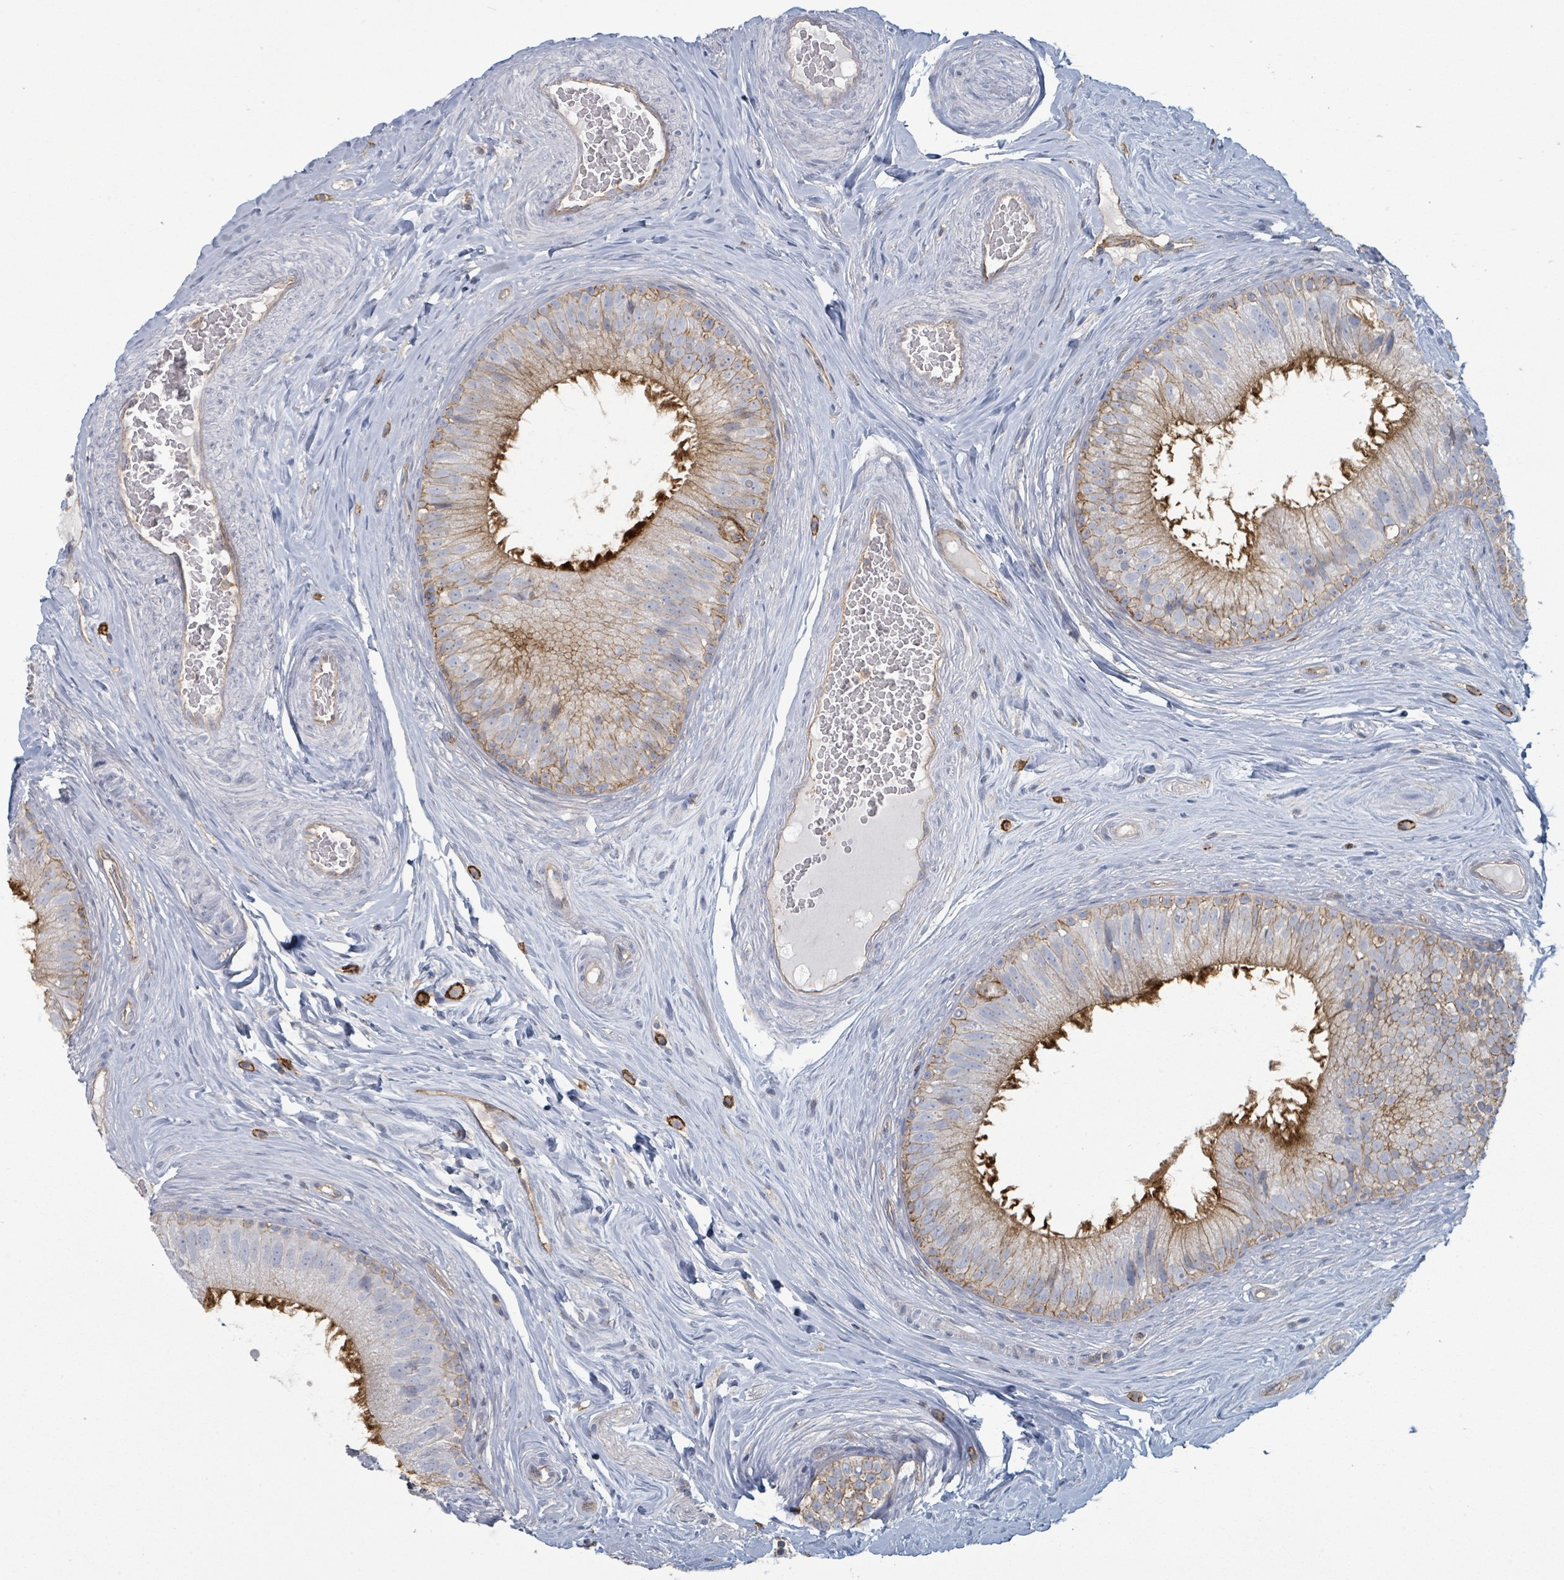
{"staining": {"intensity": "moderate", "quantity": "<25%", "location": "cytoplasmic/membranous"}, "tissue": "epididymis", "cell_type": "Glandular cells", "image_type": "normal", "snomed": [{"axis": "morphology", "description": "Normal tissue, NOS"}, {"axis": "topography", "description": "Epididymis"}], "caption": "A micrograph showing moderate cytoplasmic/membranous positivity in approximately <25% of glandular cells in unremarkable epididymis, as visualized by brown immunohistochemical staining.", "gene": "TNFRSF14", "patient": {"sex": "male", "age": 34}}